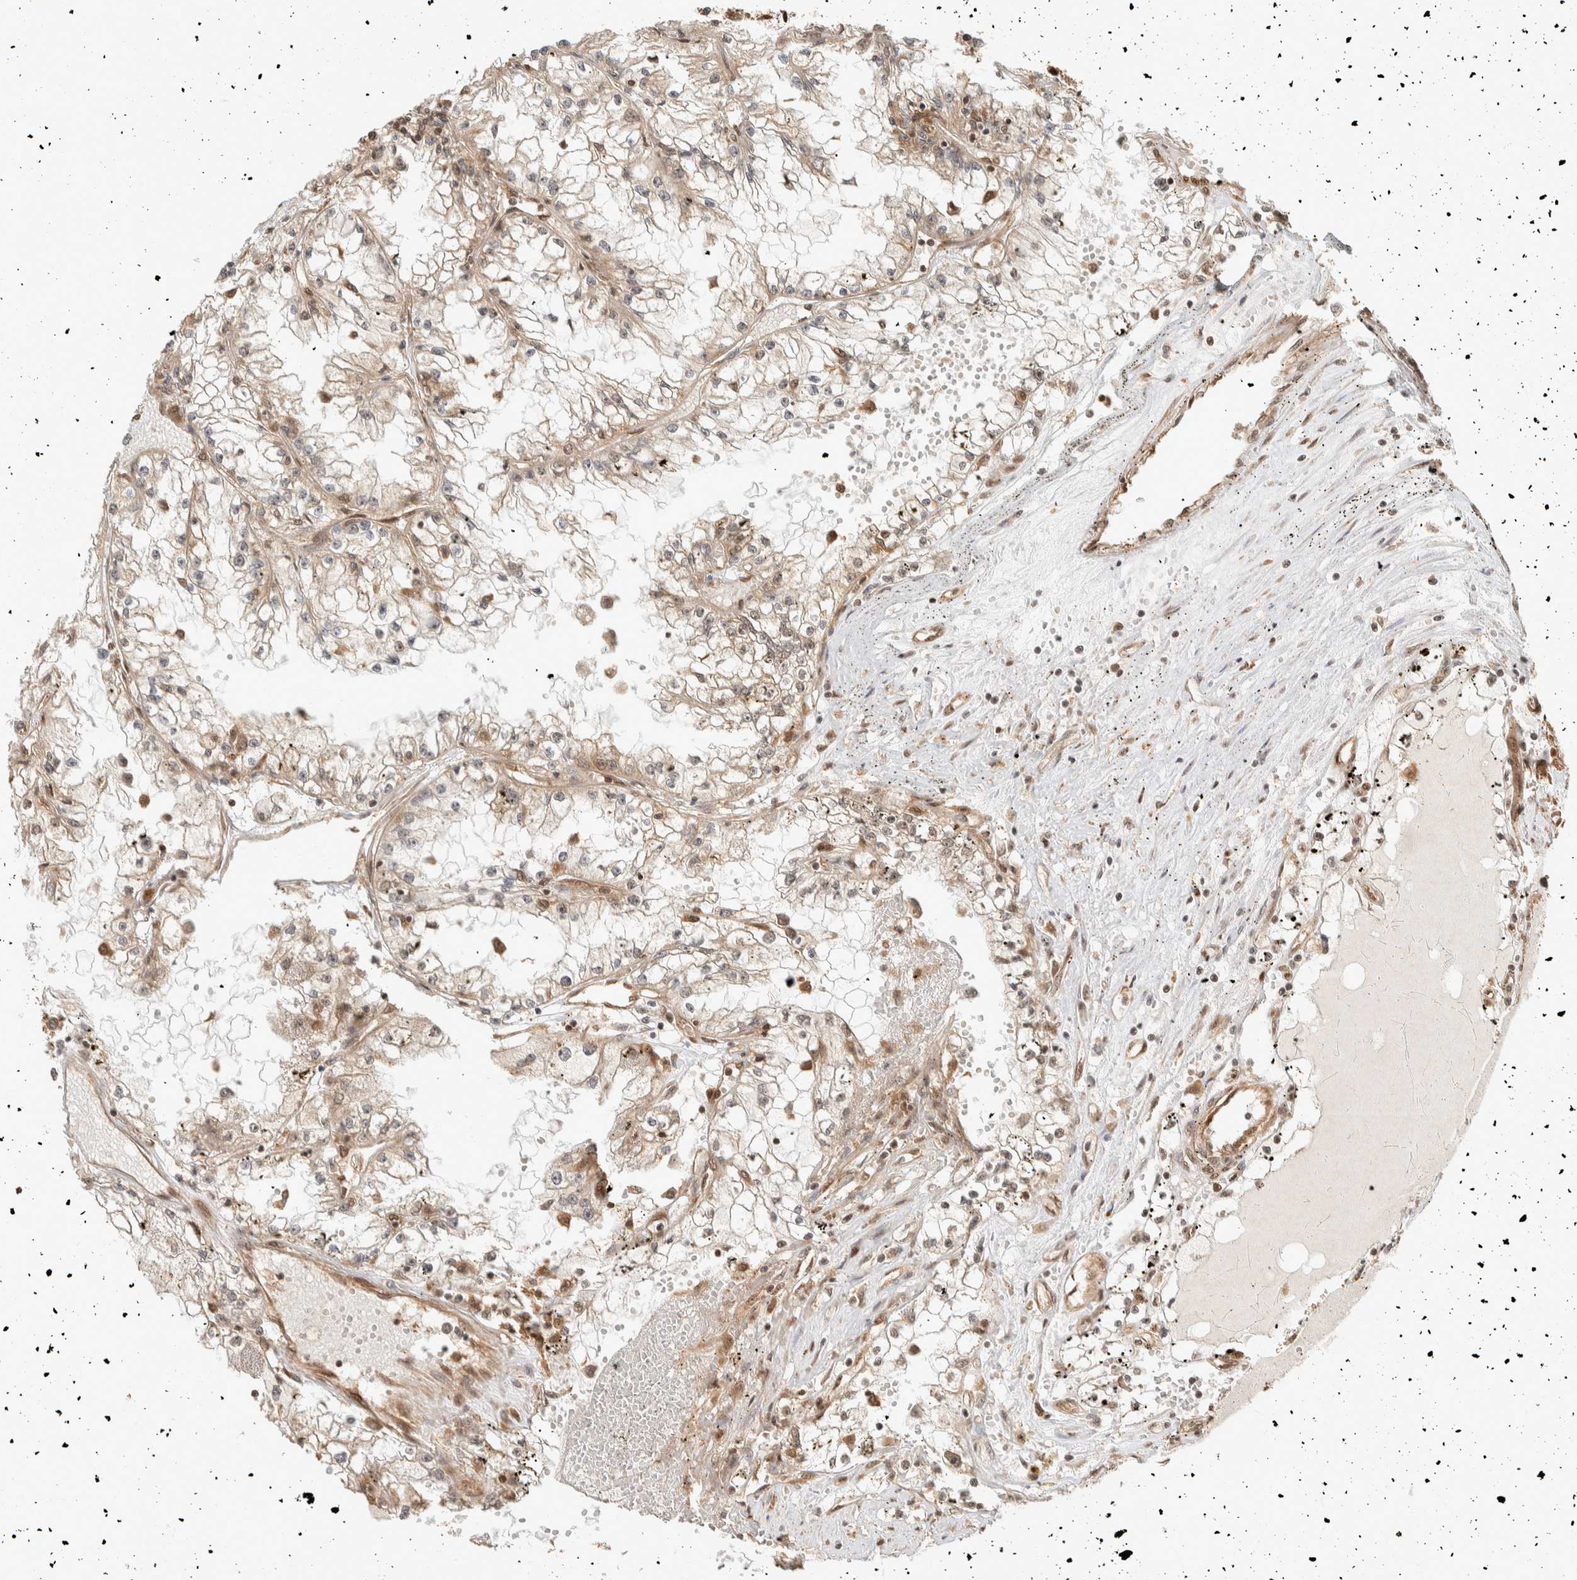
{"staining": {"intensity": "moderate", "quantity": "<25%", "location": "cytoplasmic/membranous,nuclear"}, "tissue": "renal cancer", "cell_type": "Tumor cells", "image_type": "cancer", "snomed": [{"axis": "morphology", "description": "Adenocarcinoma, NOS"}, {"axis": "topography", "description": "Kidney"}], "caption": "IHC of human adenocarcinoma (renal) displays low levels of moderate cytoplasmic/membranous and nuclear staining in about <25% of tumor cells.", "gene": "ZBTB2", "patient": {"sex": "male", "age": 56}}